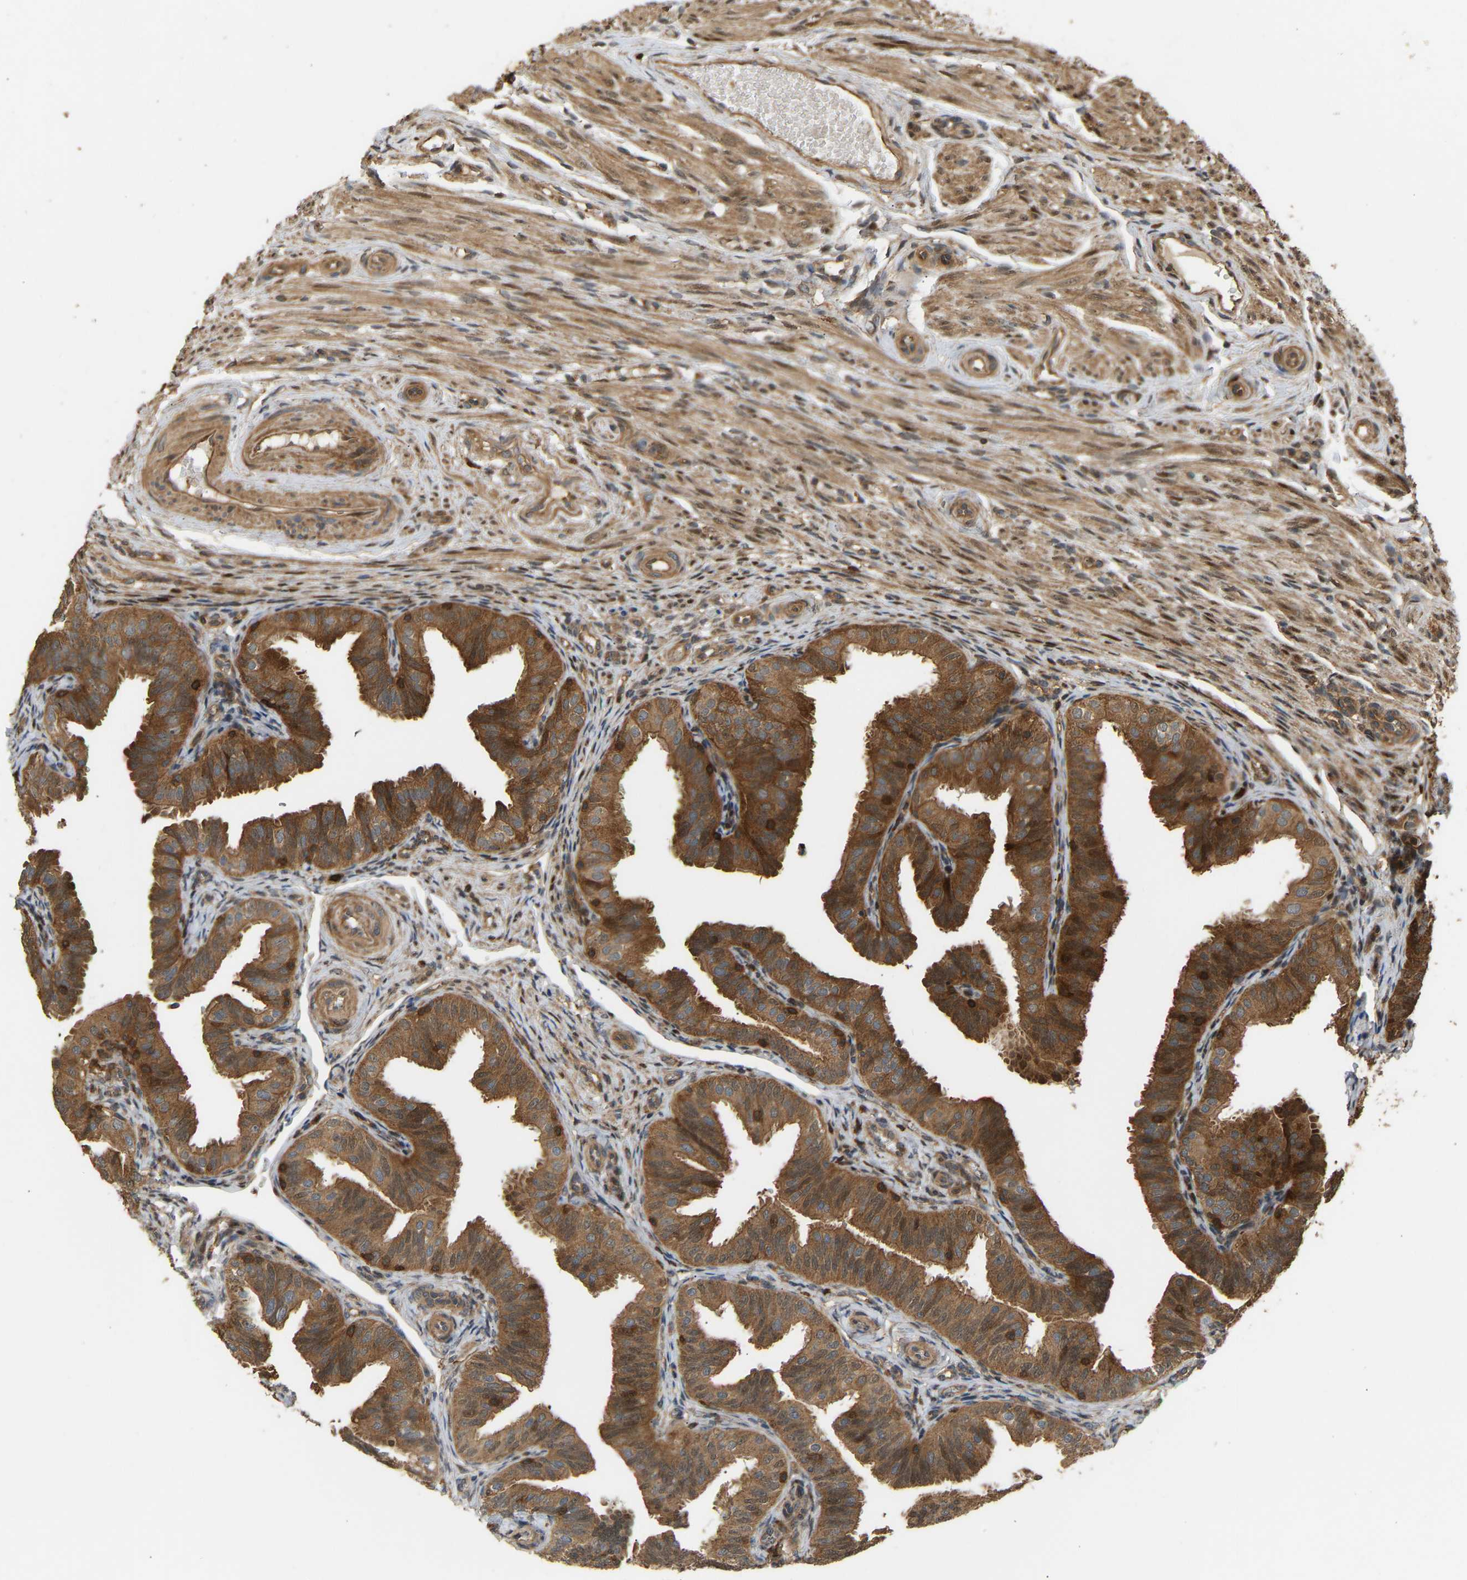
{"staining": {"intensity": "strong", "quantity": ">75%", "location": "cytoplasmic/membranous"}, "tissue": "fallopian tube", "cell_type": "Glandular cells", "image_type": "normal", "snomed": [{"axis": "morphology", "description": "Normal tissue, NOS"}, {"axis": "topography", "description": "Fallopian tube"}], "caption": "Brown immunohistochemical staining in normal human fallopian tube reveals strong cytoplasmic/membranous positivity in about >75% of glandular cells.", "gene": "ENSG00000282218", "patient": {"sex": "female", "age": 35}}